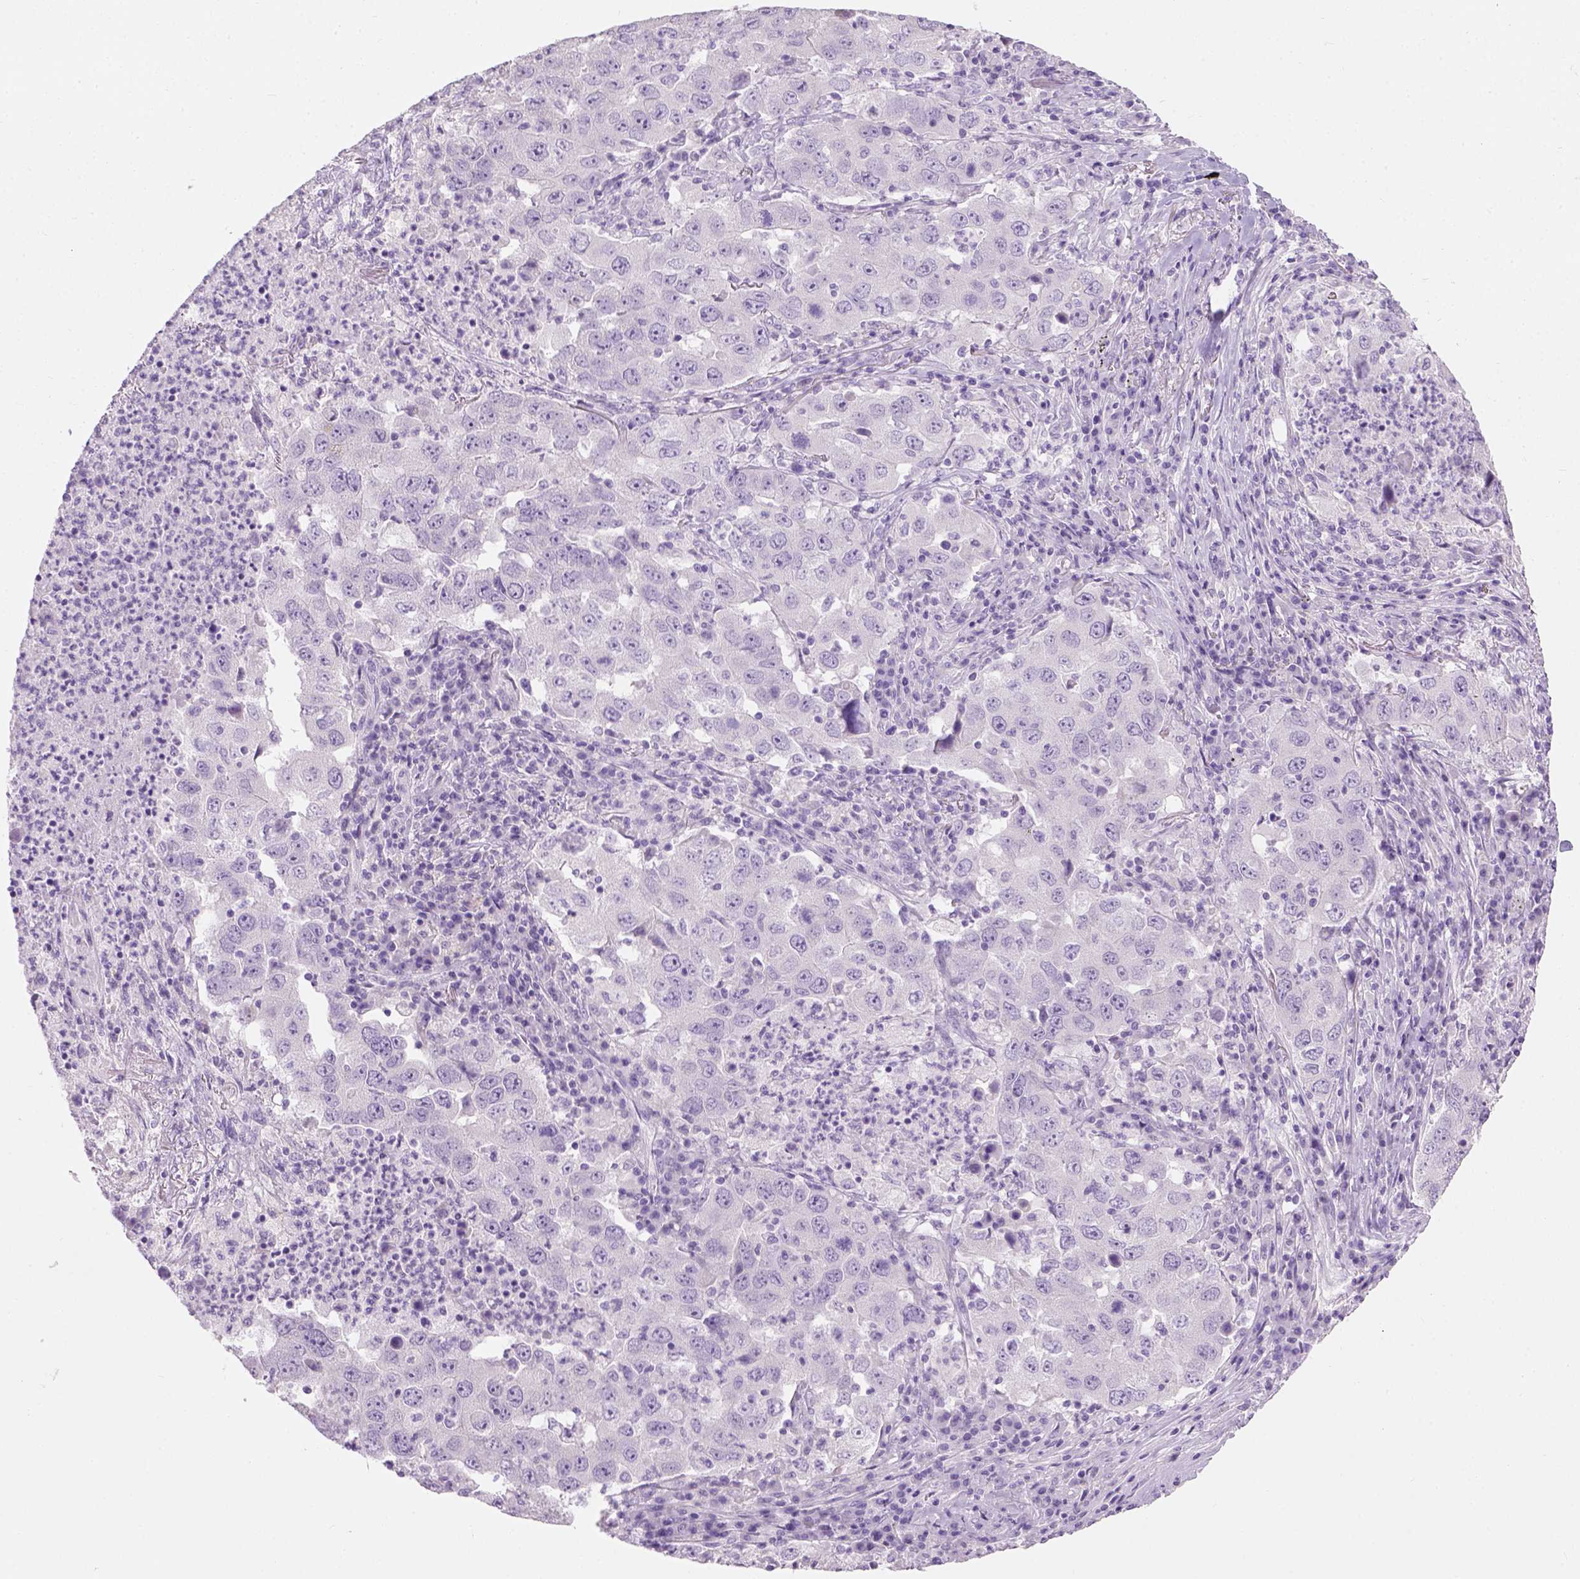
{"staining": {"intensity": "negative", "quantity": "none", "location": "none"}, "tissue": "lung cancer", "cell_type": "Tumor cells", "image_type": "cancer", "snomed": [{"axis": "morphology", "description": "Adenocarcinoma, NOS"}, {"axis": "topography", "description": "Lung"}], "caption": "DAB immunohistochemical staining of human lung adenocarcinoma displays no significant staining in tumor cells.", "gene": "CYP24A1", "patient": {"sex": "male", "age": 73}}